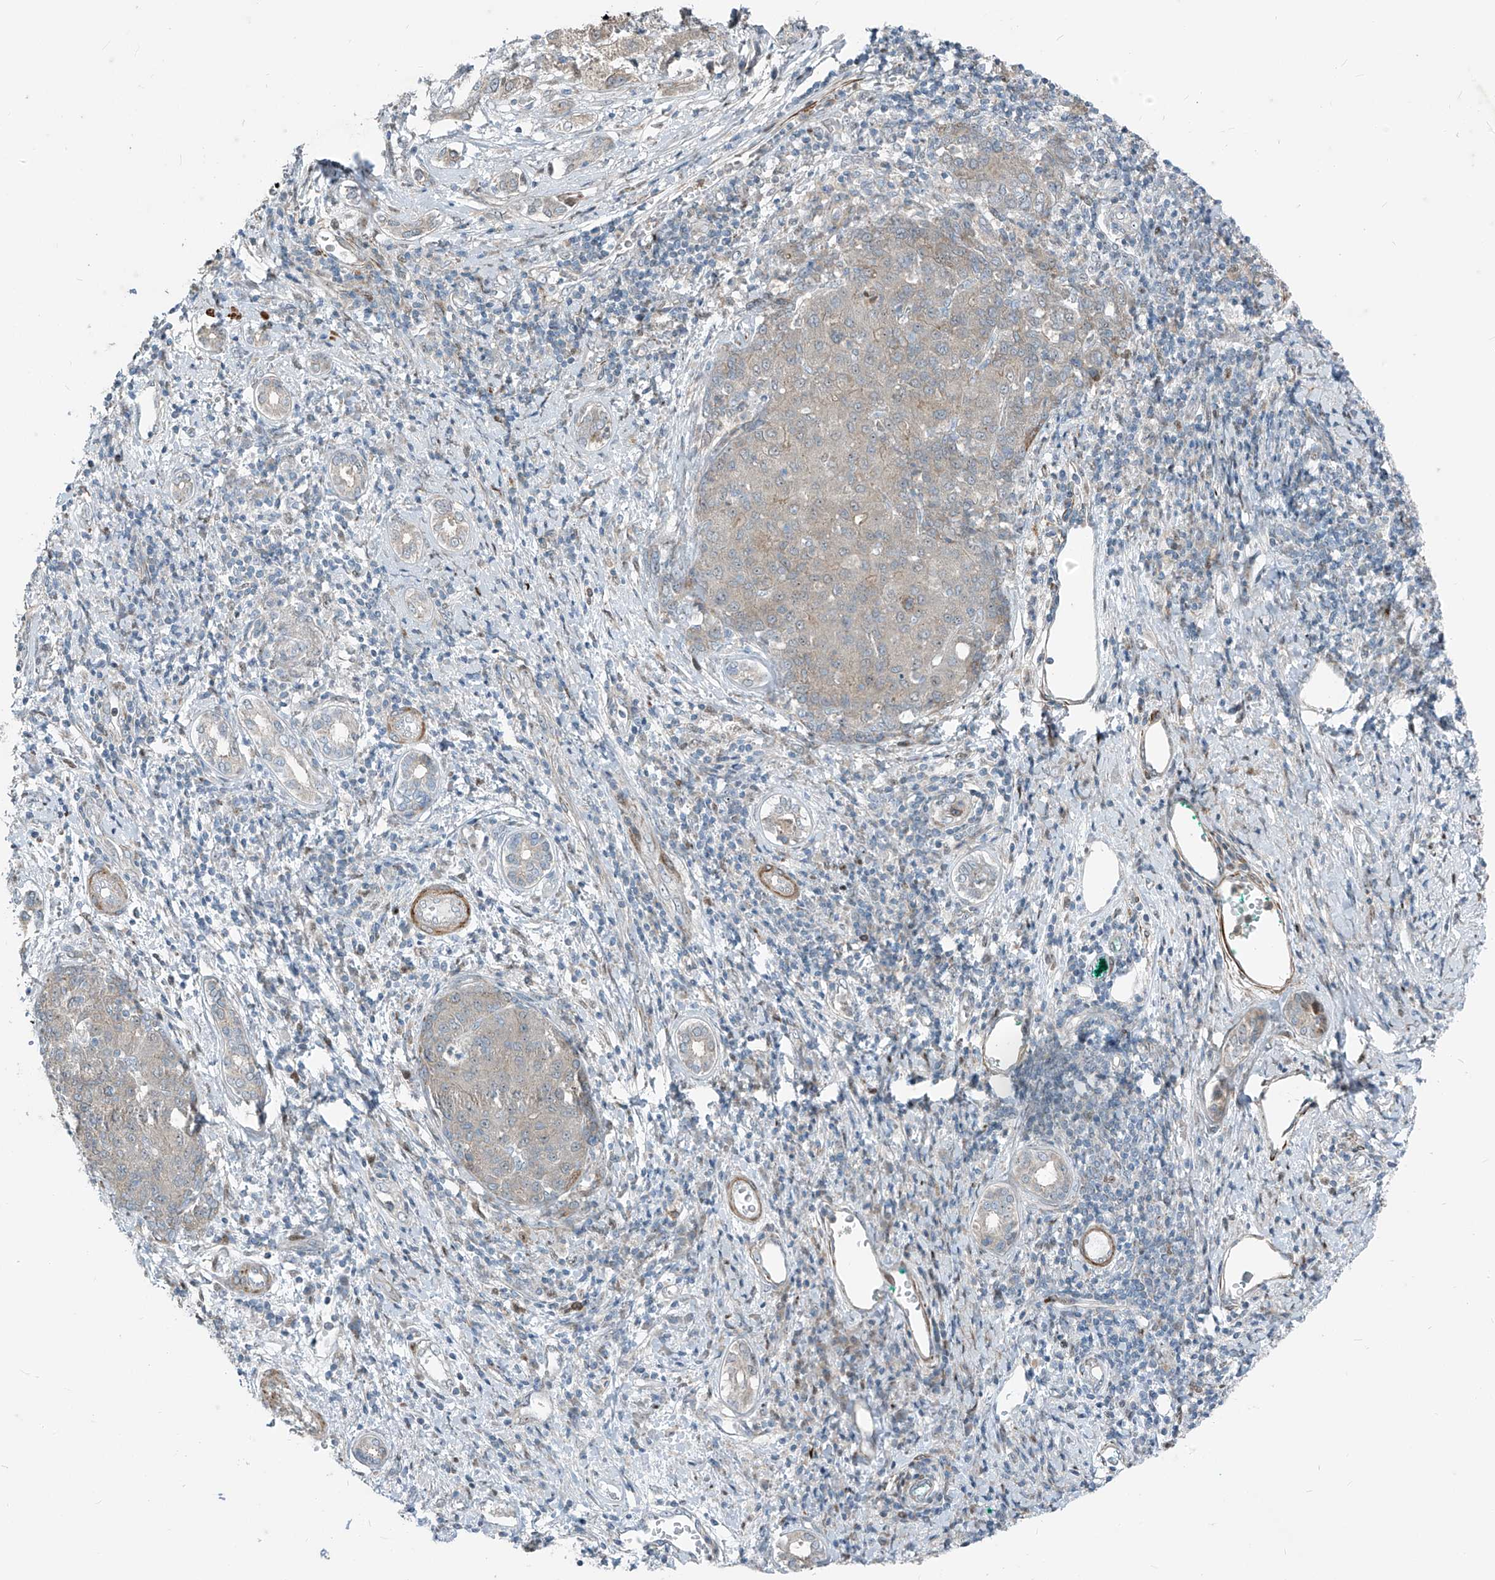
{"staining": {"intensity": "moderate", "quantity": "25%-75%", "location": "cytoplasmic/membranous"}, "tissue": "liver cancer", "cell_type": "Tumor cells", "image_type": "cancer", "snomed": [{"axis": "morphology", "description": "Carcinoma, Hepatocellular, NOS"}, {"axis": "topography", "description": "Liver"}], "caption": "Liver cancer was stained to show a protein in brown. There is medium levels of moderate cytoplasmic/membranous expression in about 25%-75% of tumor cells. (brown staining indicates protein expression, while blue staining denotes nuclei).", "gene": "PPCS", "patient": {"sex": "male", "age": 65}}